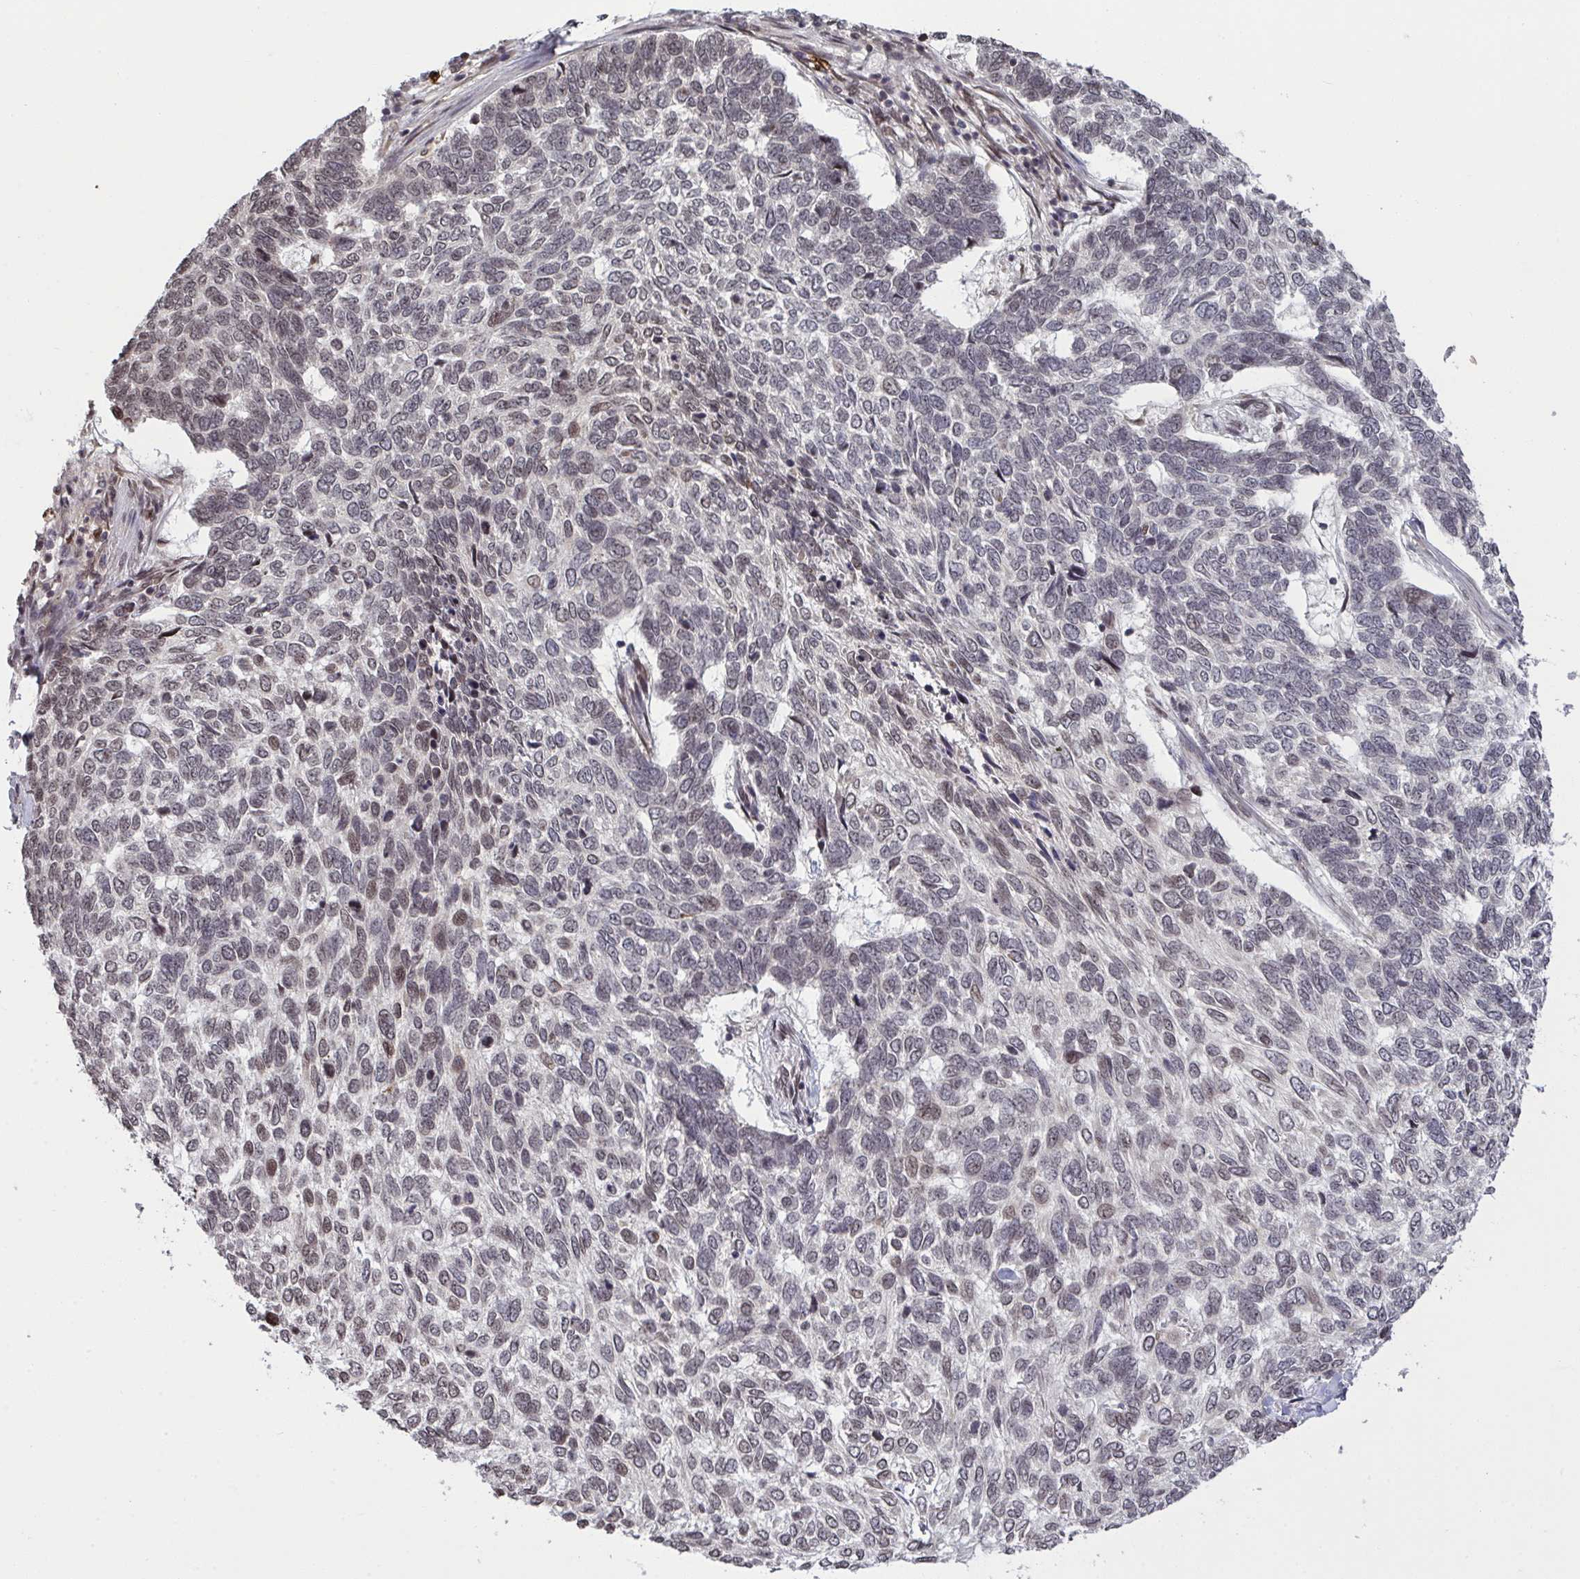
{"staining": {"intensity": "weak", "quantity": "<25%", "location": "nuclear"}, "tissue": "skin cancer", "cell_type": "Tumor cells", "image_type": "cancer", "snomed": [{"axis": "morphology", "description": "Basal cell carcinoma"}, {"axis": "topography", "description": "Skin"}], "caption": "Immunohistochemistry (IHC) image of human skin cancer stained for a protein (brown), which displays no staining in tumor cells.", "gene": "UXT", "patient": {"sex": "female", "age": 65}}